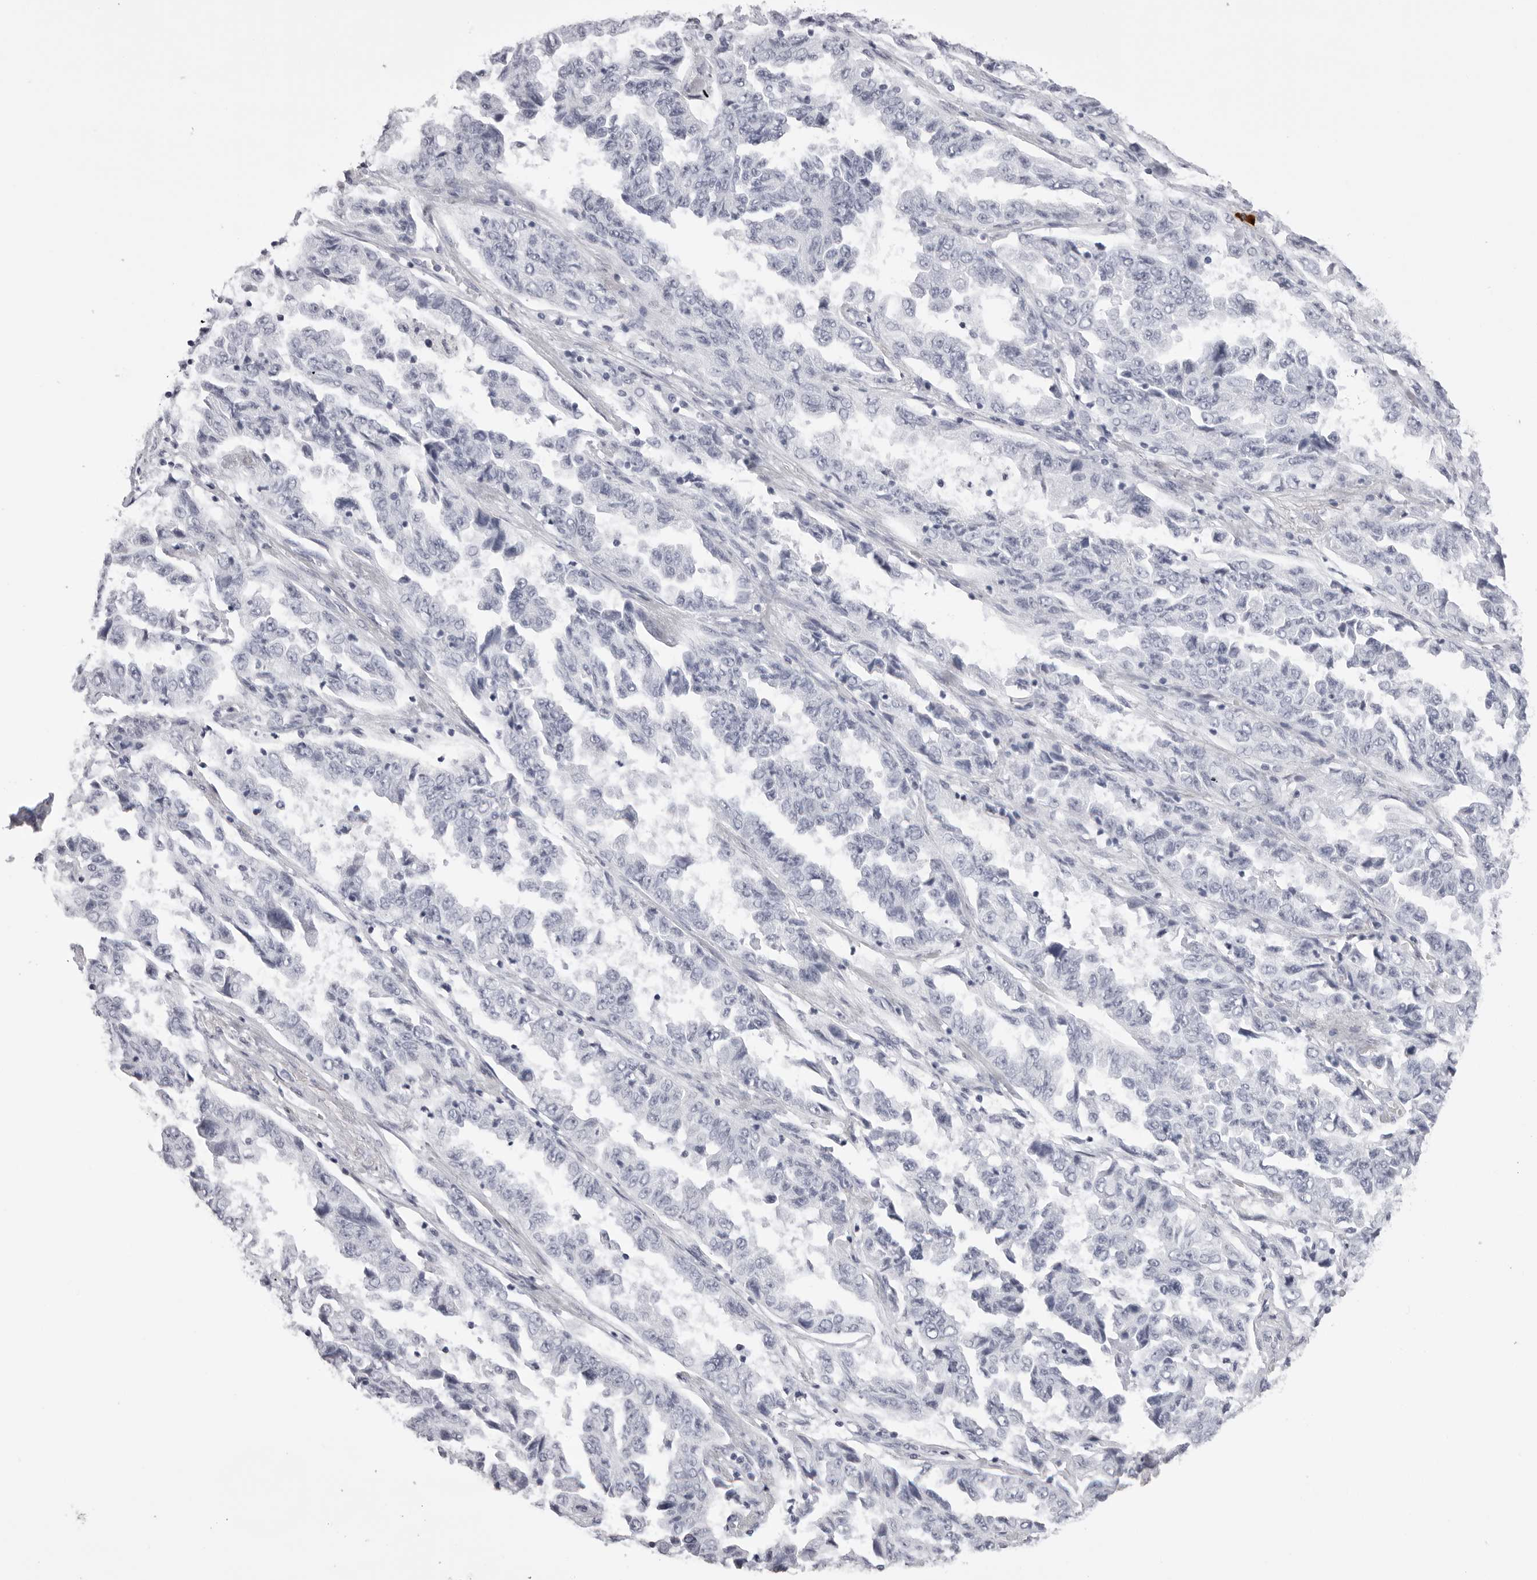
{"staining": {"intensity": "negative", "quantity": "none", "location": "none"}, "tissue": "lung cancer", "cell_type": "Tumor cells", "image_type": "cancer", "snomed": [{"axis": "morphology", "description": "Adenocarcinoma, NOS"}, {"axis": "topography", "description": "Lung"}], "caption": "Immunohistochemistry (IHC) histopathology image of neoplastic tissue: adenocarcinoma (lung) stained with DAB exhibits no significant protein staining in tumor cells.", "gene": "RHO", "patient": {"sex": "female", "age": 51}}